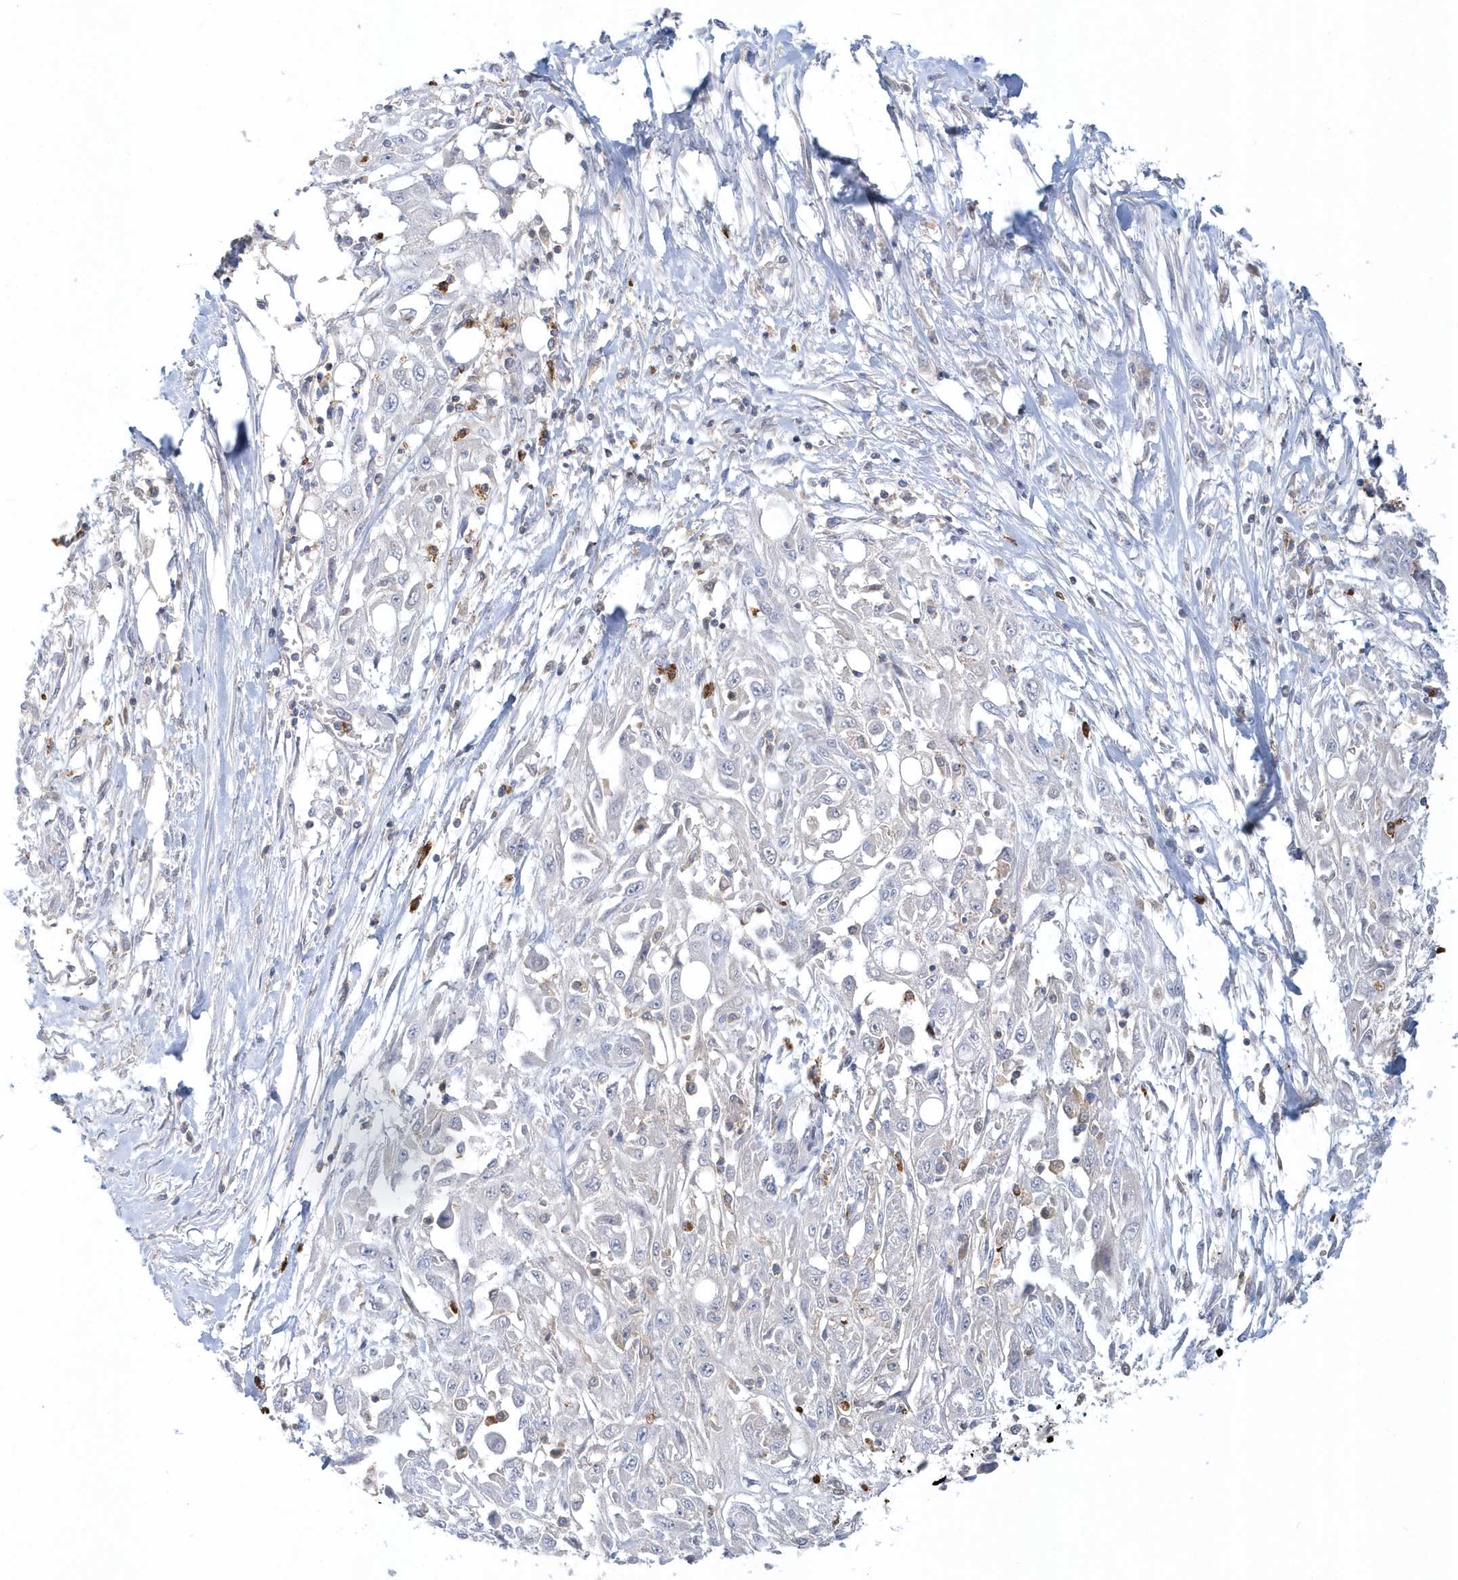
{"staining": {"intensity": "negative", "quantity": "none", "location": "none"}, "tissue": "skin cancer", "cell_type": "Tumor cells", "image_type": "cancer", "snomed": [{"axis": "morphology", "description": "Squamous cell carcinoma, NOS"}, {"axis": "morphology", "description": "Squamous cell carcinoma, metastatic, NOS"}, {"axis": "topography", "description": "Skin"}, {"axis": "topography", "description": "Lymph node"}], "caption": "This histopathology image is of skin cancer stained with immunohistochemistry to label a protein in brown with the nuclei are counter-stained blue. There is no positivity in tumor cells.", "gene": "RNF7", "patient": {"sex": "male", "age": 75}}